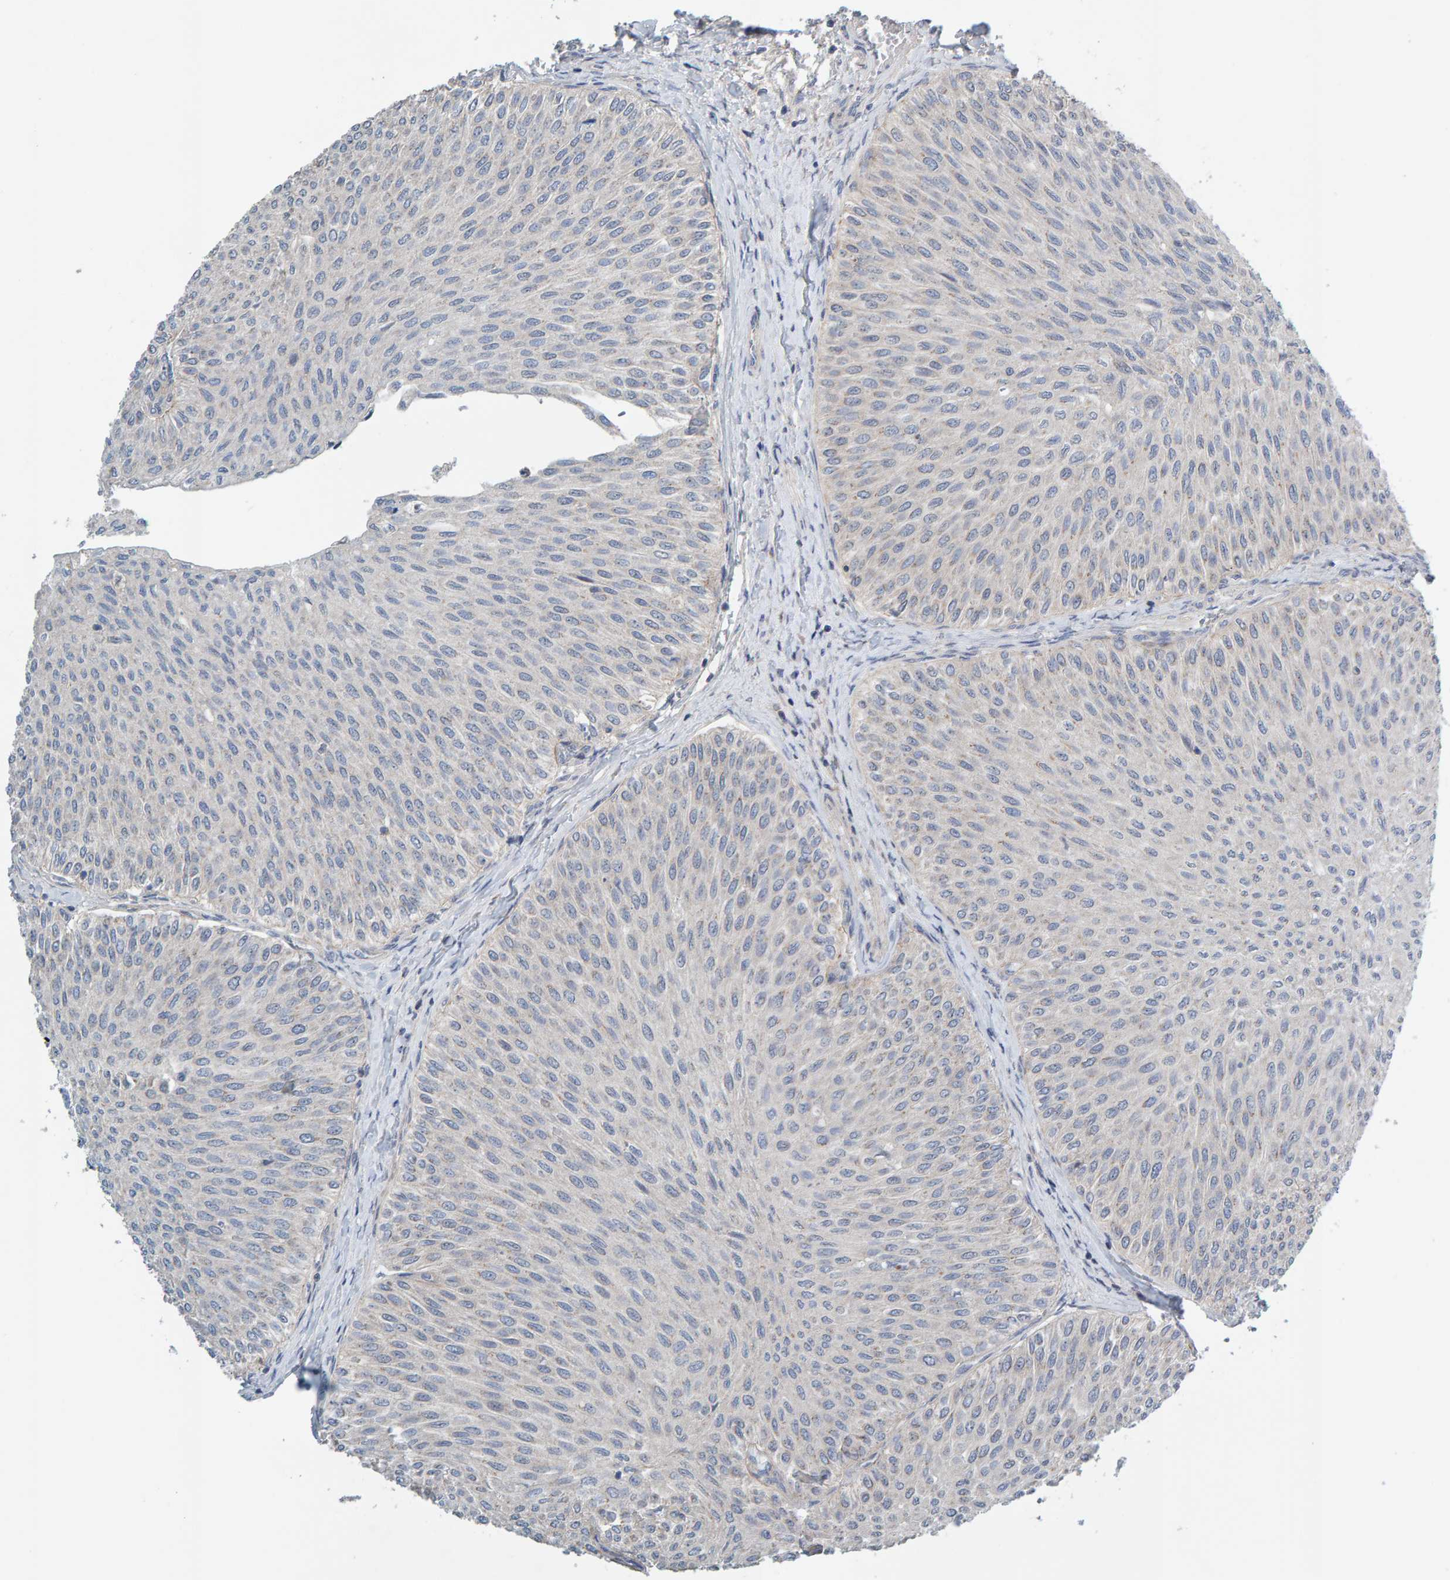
{"staining": {"intensity": "weak", "quantity": "25%-75%", "location": "cytoplasmic/membranous"}, "tissue": "urothelial cancer", "cell_type": "Tumor cells", "image_type": "cancer", "snomed": [{"axis": "morphology", "description": "Urothelial carcinoma, Low grade"}, {"axis": "topography", "description": "Urinary bladder"}], "caption": "The image reveals staining of low-grade urothelial carcinoma, revealing weak cytoplasmic/membranous protein staining (brown color) within tumor cells.", "gene": "CCM2", "patient": {"sex": "male", "age": 78}}